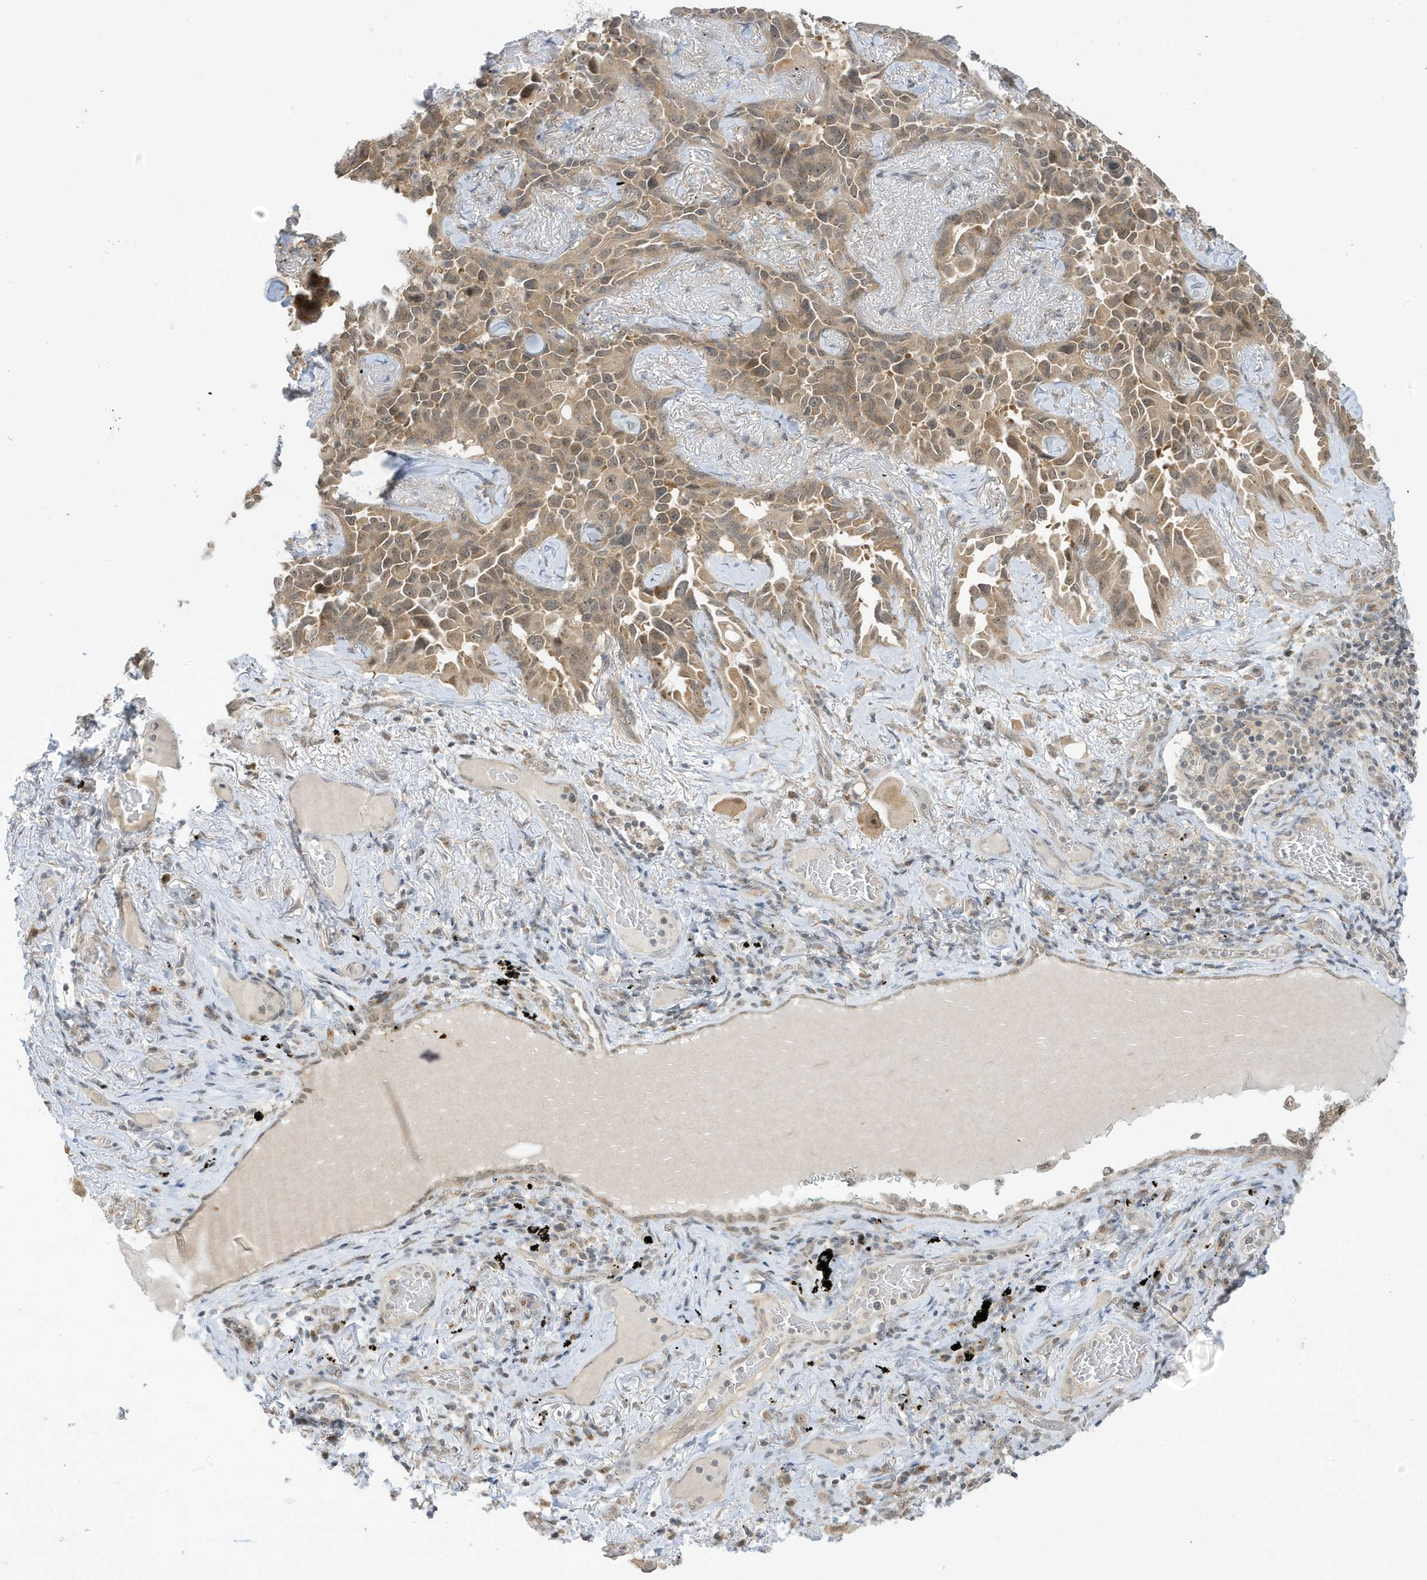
{"staining": {"intensity": "moderate", "quantity": ">75%", "location": "cytoplasmic/membranous,nuclear"}, "tissue": "lung cancer", "cell_type": "Tumor cells", "image_type": "cancer", "snomed": [{"axis": "morphology", "description": "Adenocarcinoma, NOS"}, {"axis": "topography", "description": "Lung"}], "caption": "Human lung cancer (adenocarcinoma) stained with a protein marker displays moderate staining in tumor cells.", "gene": "TAB3", "patient": {"sex": "female", "age": 67}}